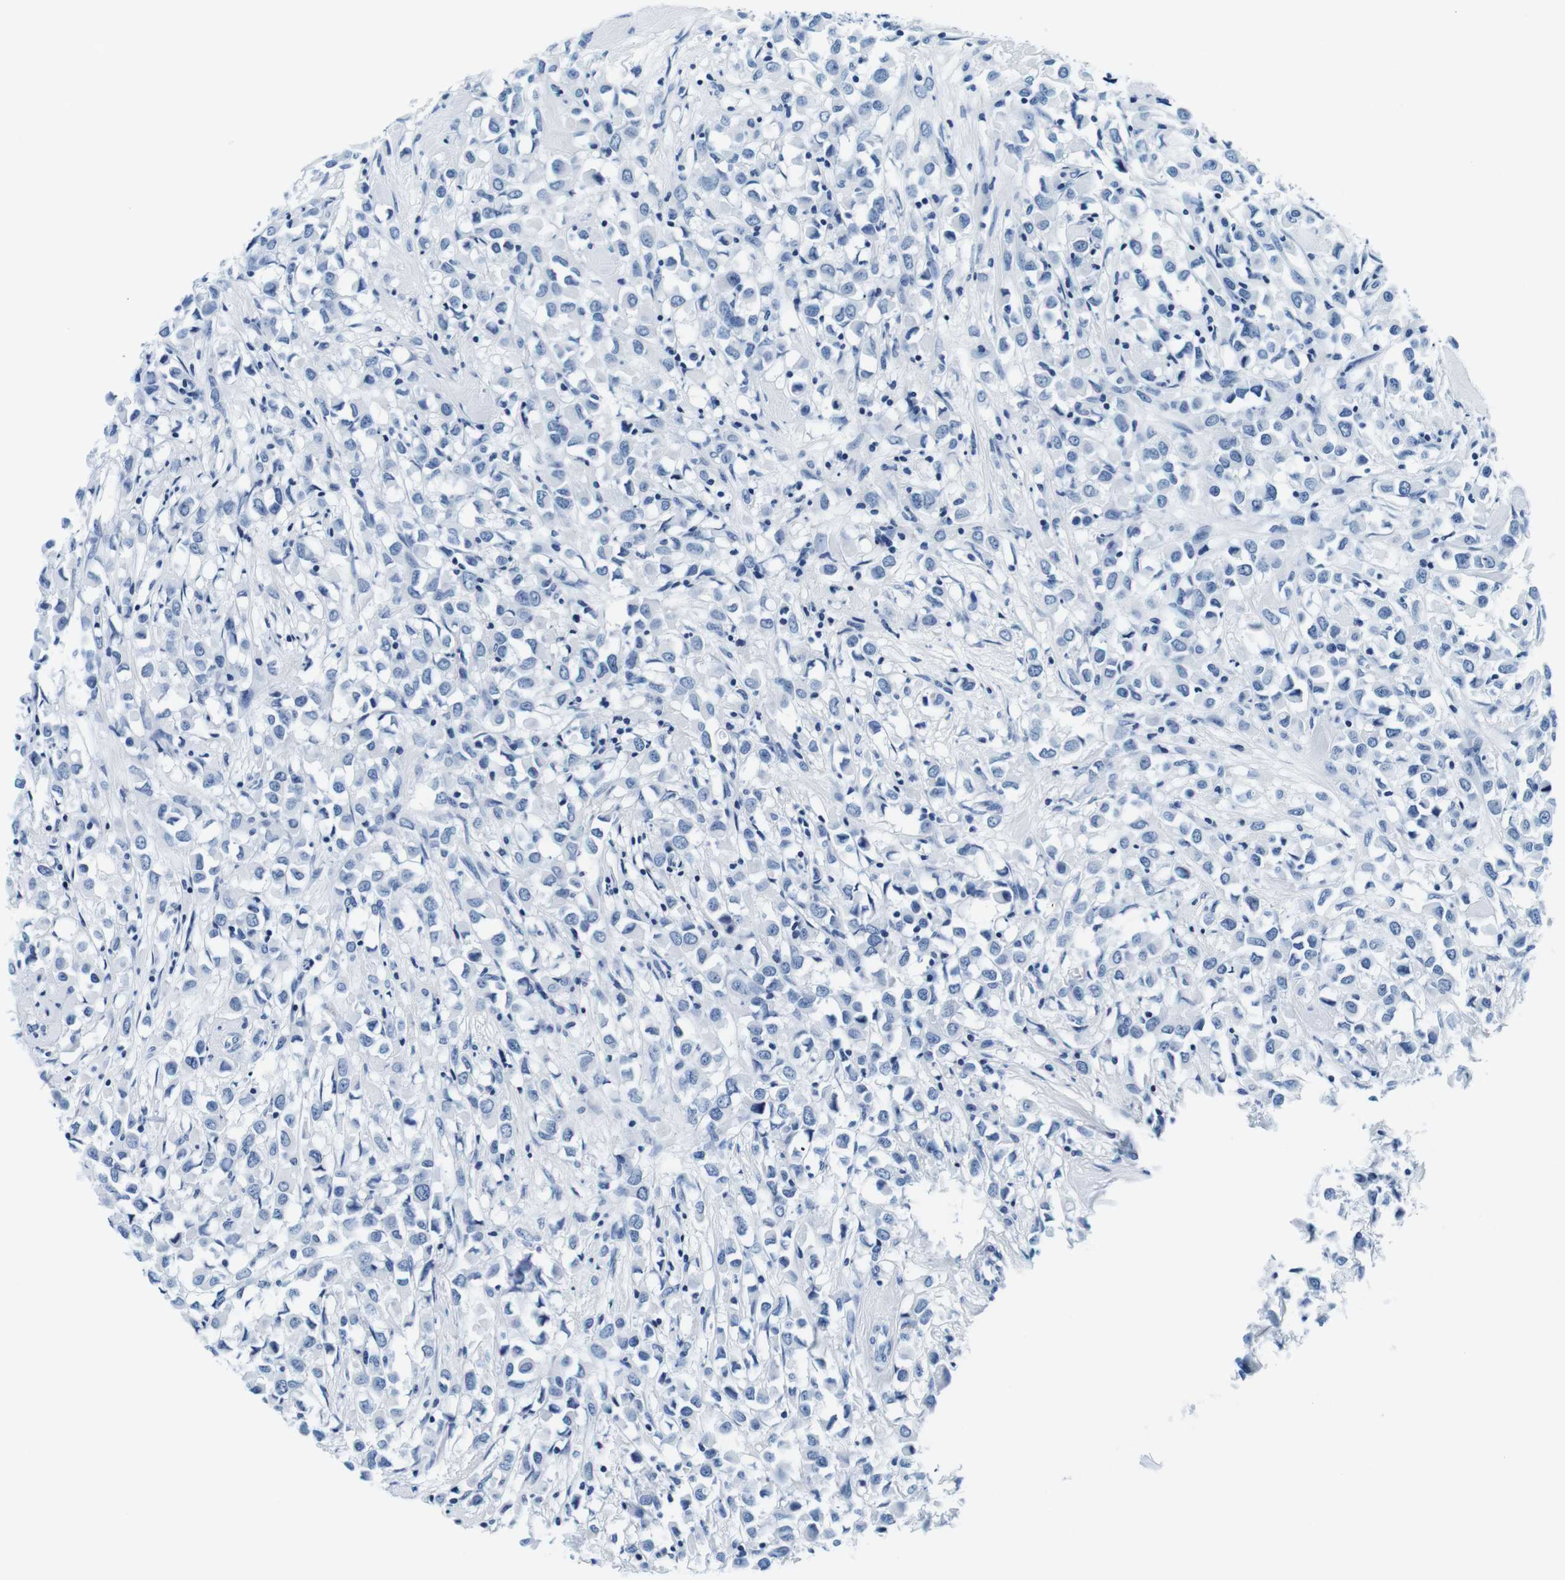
{"staining": {"intensity": "negative", "quantity": "none", "location": "none"}, "tissue": "breast cancer", "cell_type": "Tumor cells", "image_type": "cancer", "snomed": [{"axis": "morphology", "description": "Duct carcinoma"}, {"axis": "topography", "description": "Breast"}], "caption": "A histopathology image of human breast cancer (infiltrating ductal carcinoma) is negative for staining in tumor cells.", "gene": "ELANE", "patient": {"sex": "female", "age": 61}}